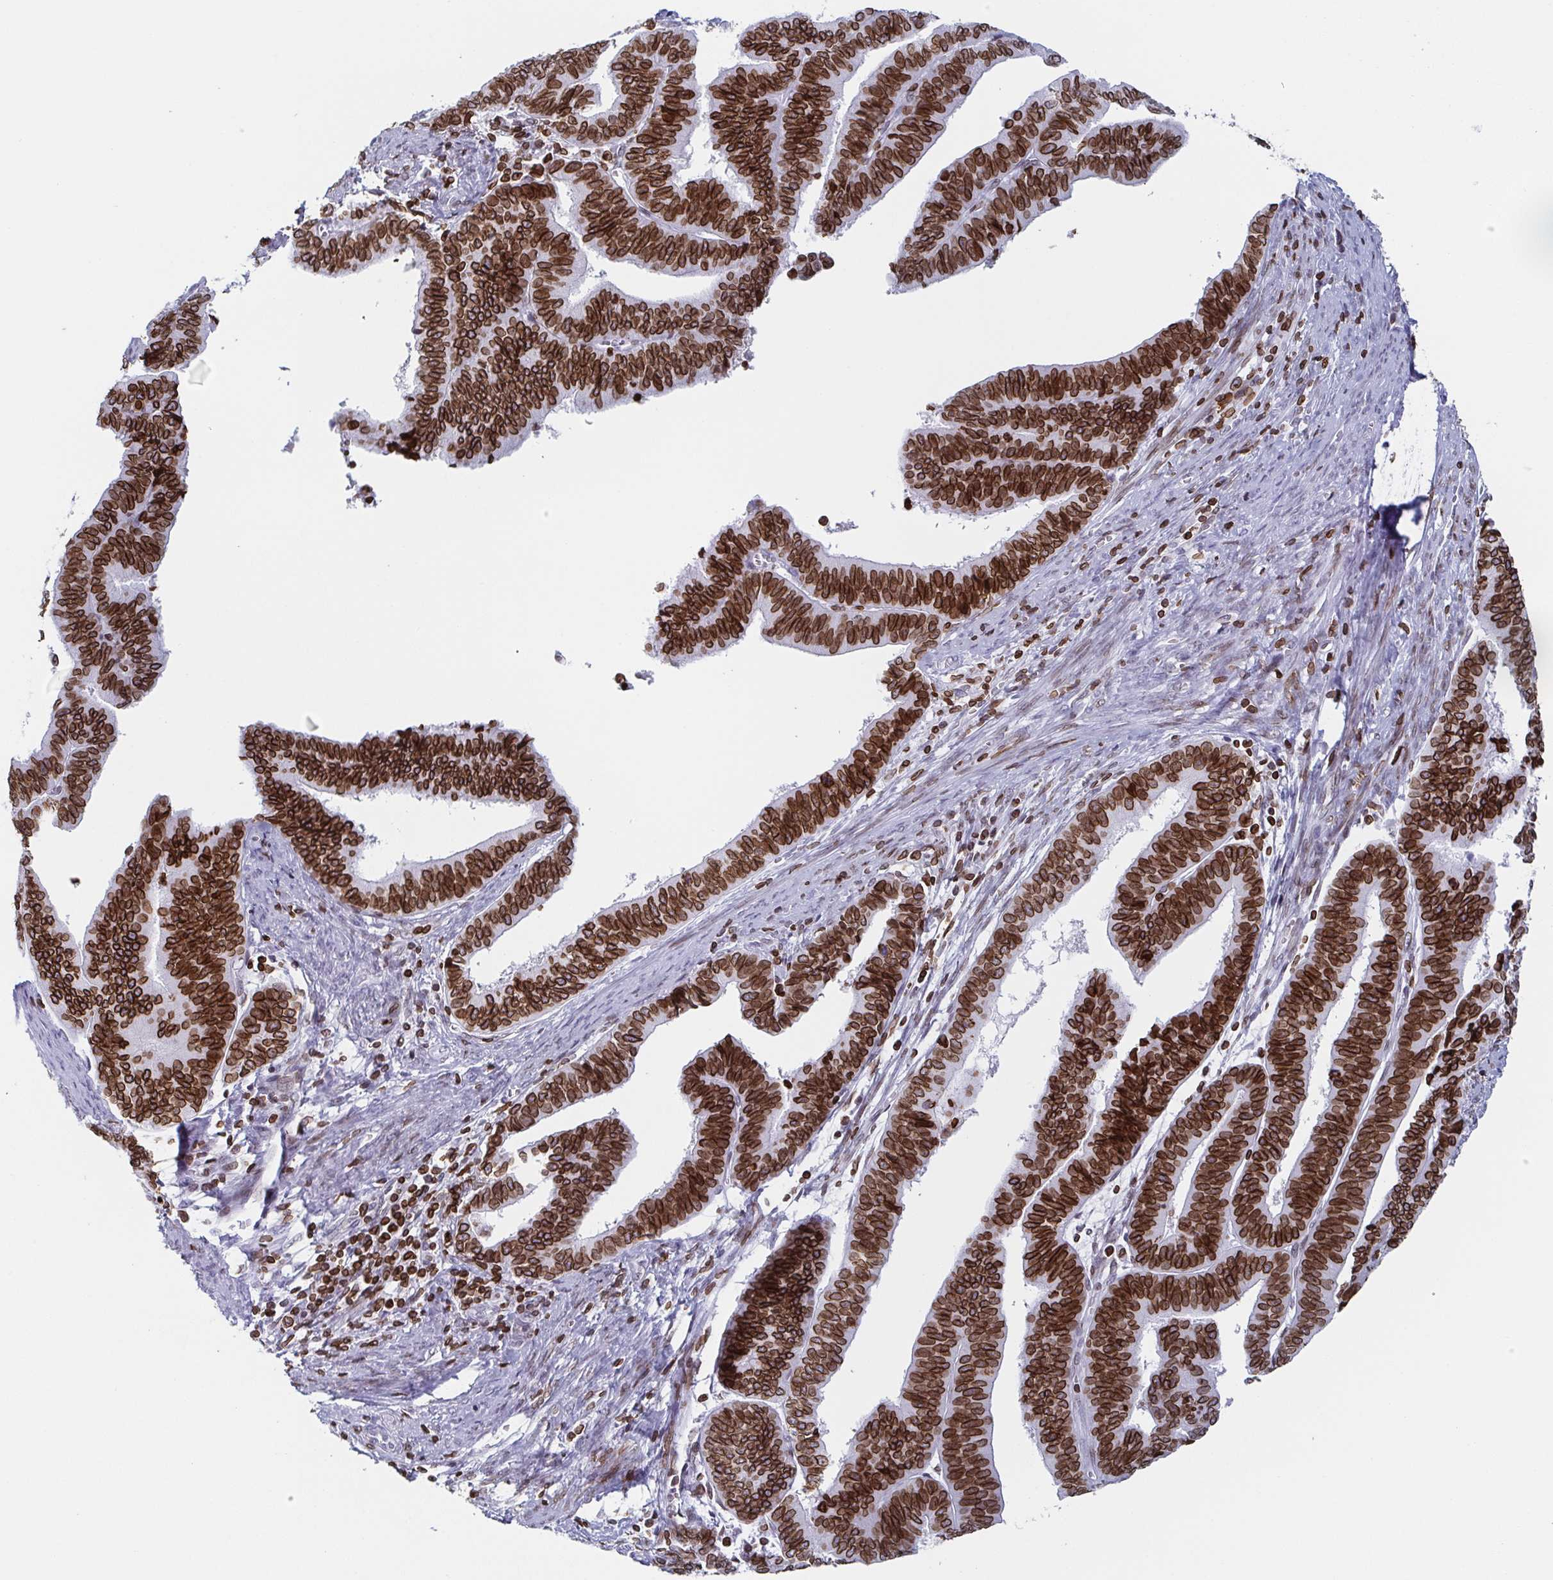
{"staining": {"intensity": "strong", "quantity": ">75%", "location": "cytoplasmic/membranous,nuclear"}, "tissue": "endometrial cancer", "cell_type": "Tumor cells", "image_type": "cancer", "snomed": [{"axis": "morphology", "description": "Adenocarcinoma, NOS"}, {"axis": "topography", "description": "Endometrium"}], "caption": "Human endometrial adenocarcinoma stained for a protein (brown) displays strong cytoplasmic/membranous and nuclear positive positivity in about >75% of tumor cells.", "gene": "BTBD7", "patient": {"sex": "female", "age": 65}}